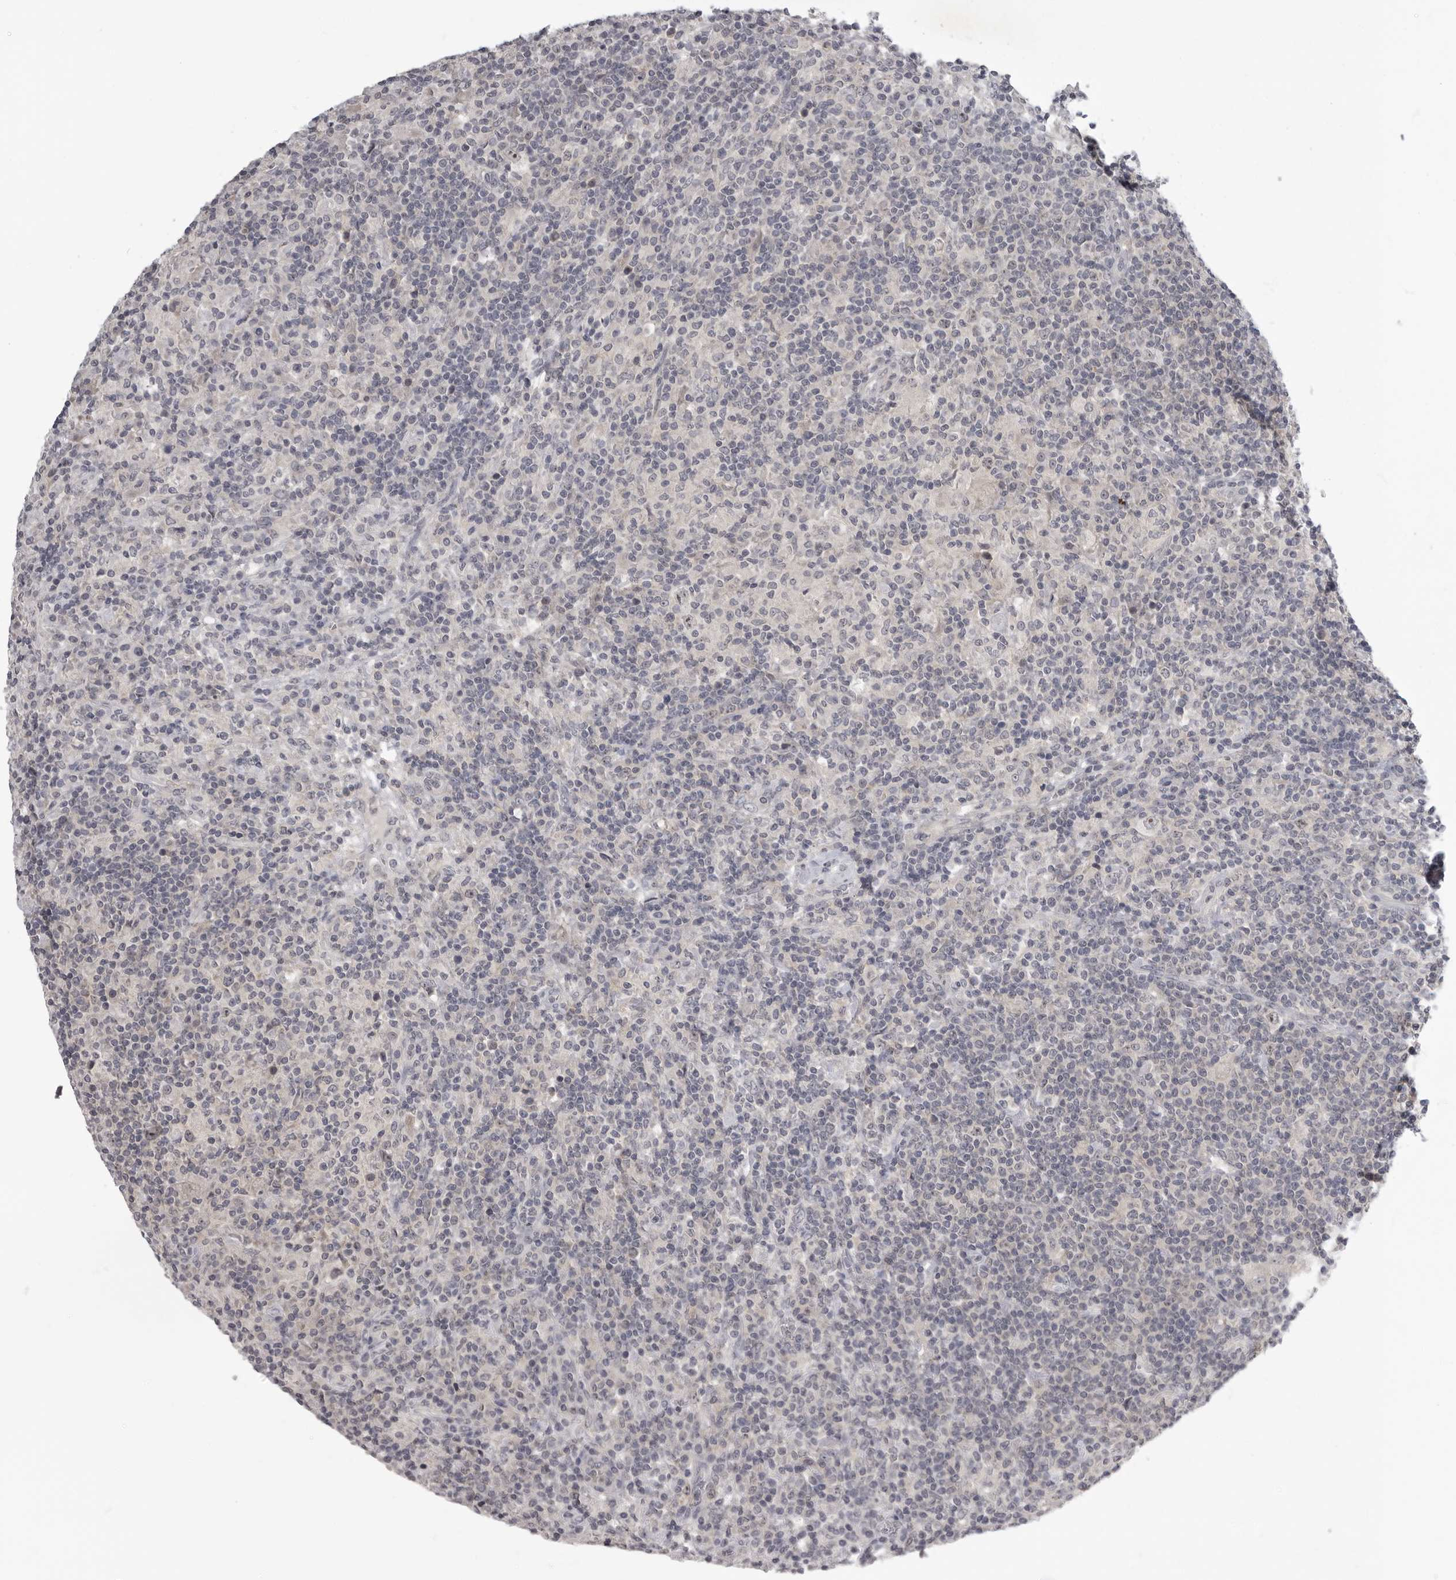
{"staining": {"intensity": "negative", "quantity": "none", "location": "none"}, "tissue": "lymphoma", "cell_type": "Tumor cells", "image_type": "cancer", "snomed": [{"axis": "morphology", "description": "Hodgkin's disease, NOS"}, {"axis": "topography", "description": "Lymph node"}], "caption": "High magnification brightfield microscopy of Hodgkin's disease stained with DAB (3,3'-diaminobenzidine) (brown) and counterstained with hematoxylin (blue): tumor cells show no significant staining.", "gene": "MRTO4", "patient": {"sex": "male", "age": 70}}